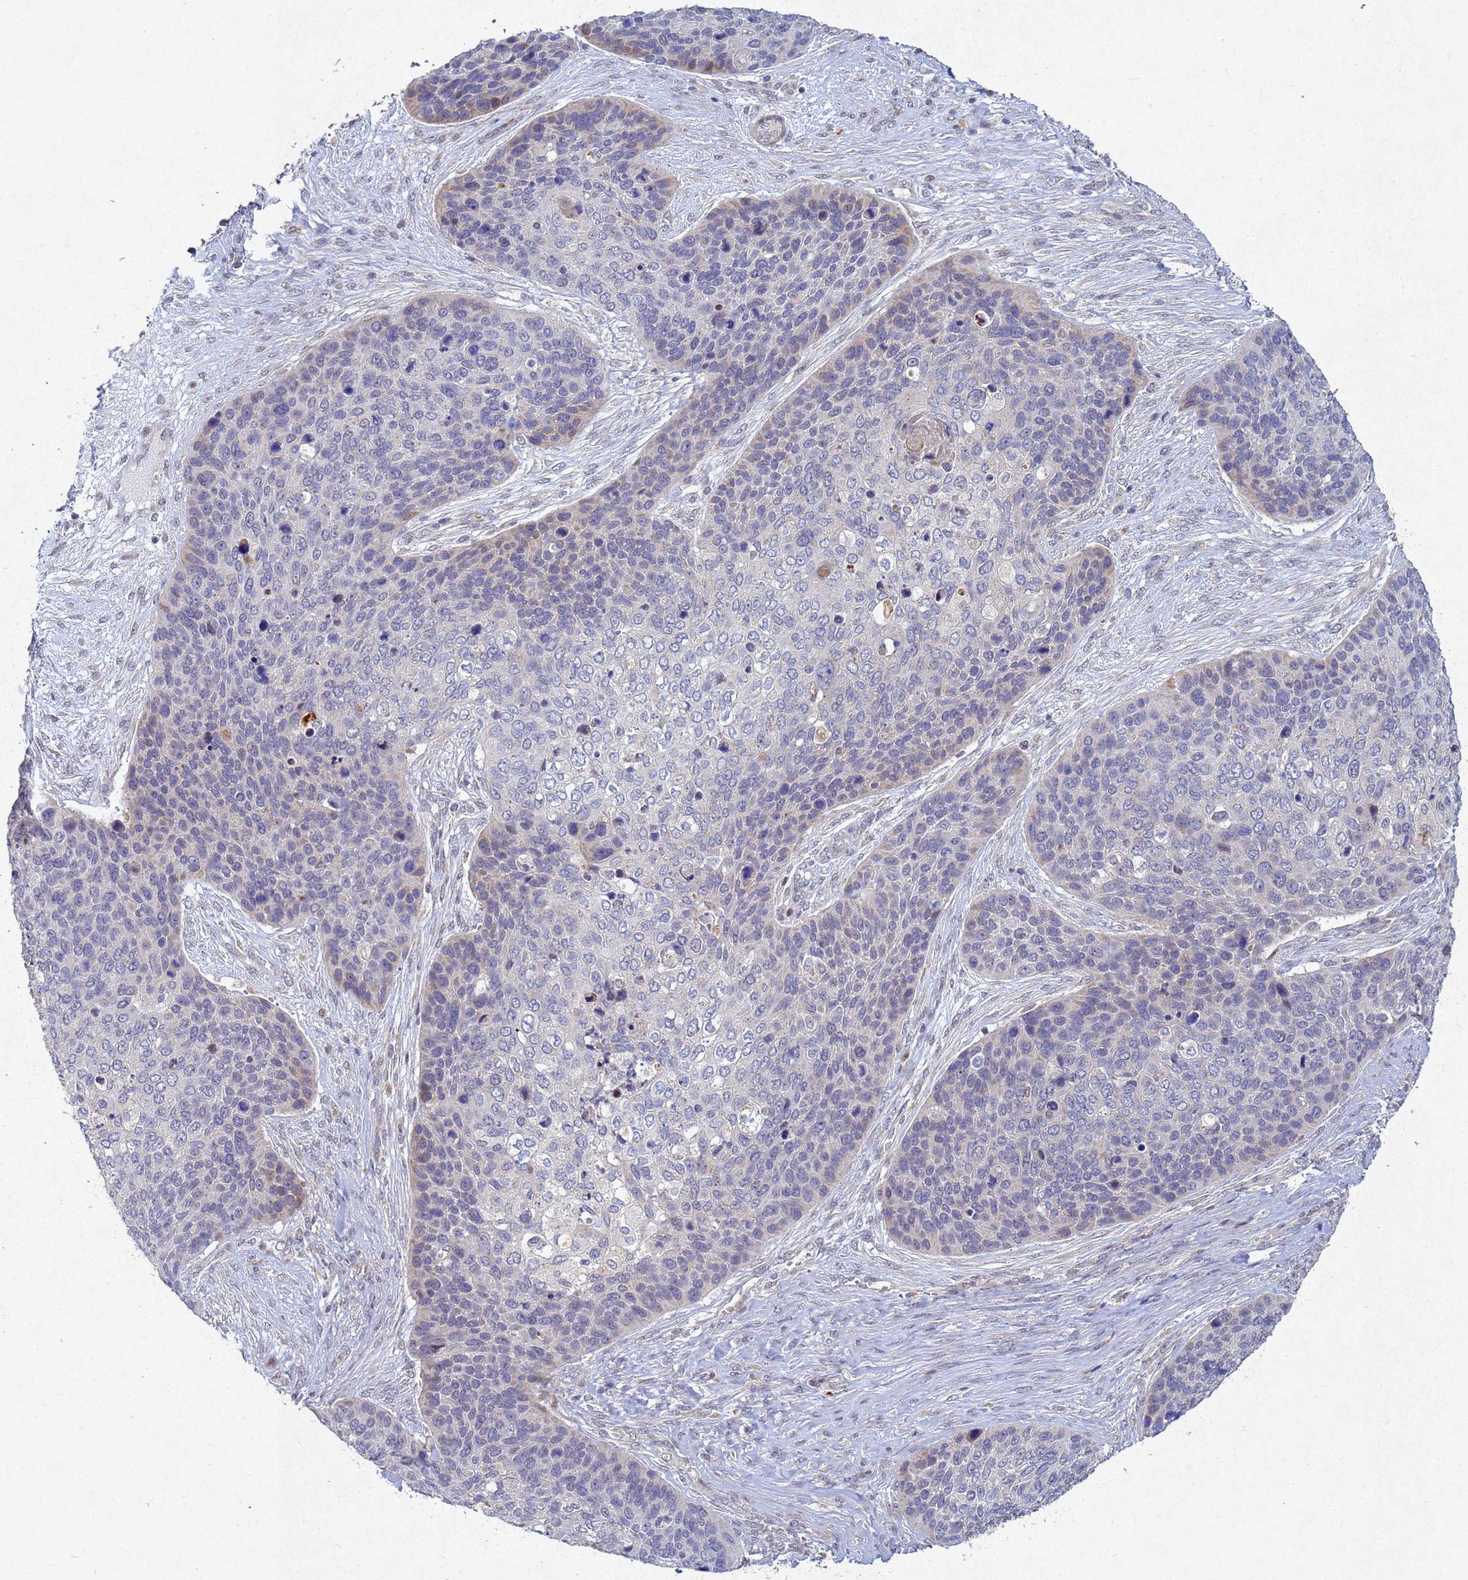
{"staining": {"intensity": "weak", "quantity": "<25%", "location": "cytoplasmic/membranous"}, "tissue": "skin cancer", "cell_type": "Tumor cells", "image_type": "cancer", "snomed": [{"axis": "morphology", "description": "Basal cell carcinoma"}, {"axis": "topography", "description": "Skin"}], "caption": "Tumor cells are negative for protein expression in human skin cancer (basal cell carcinoma).", "gene": "TNPO2", "patient": {"sex": "female", "age": 74}}